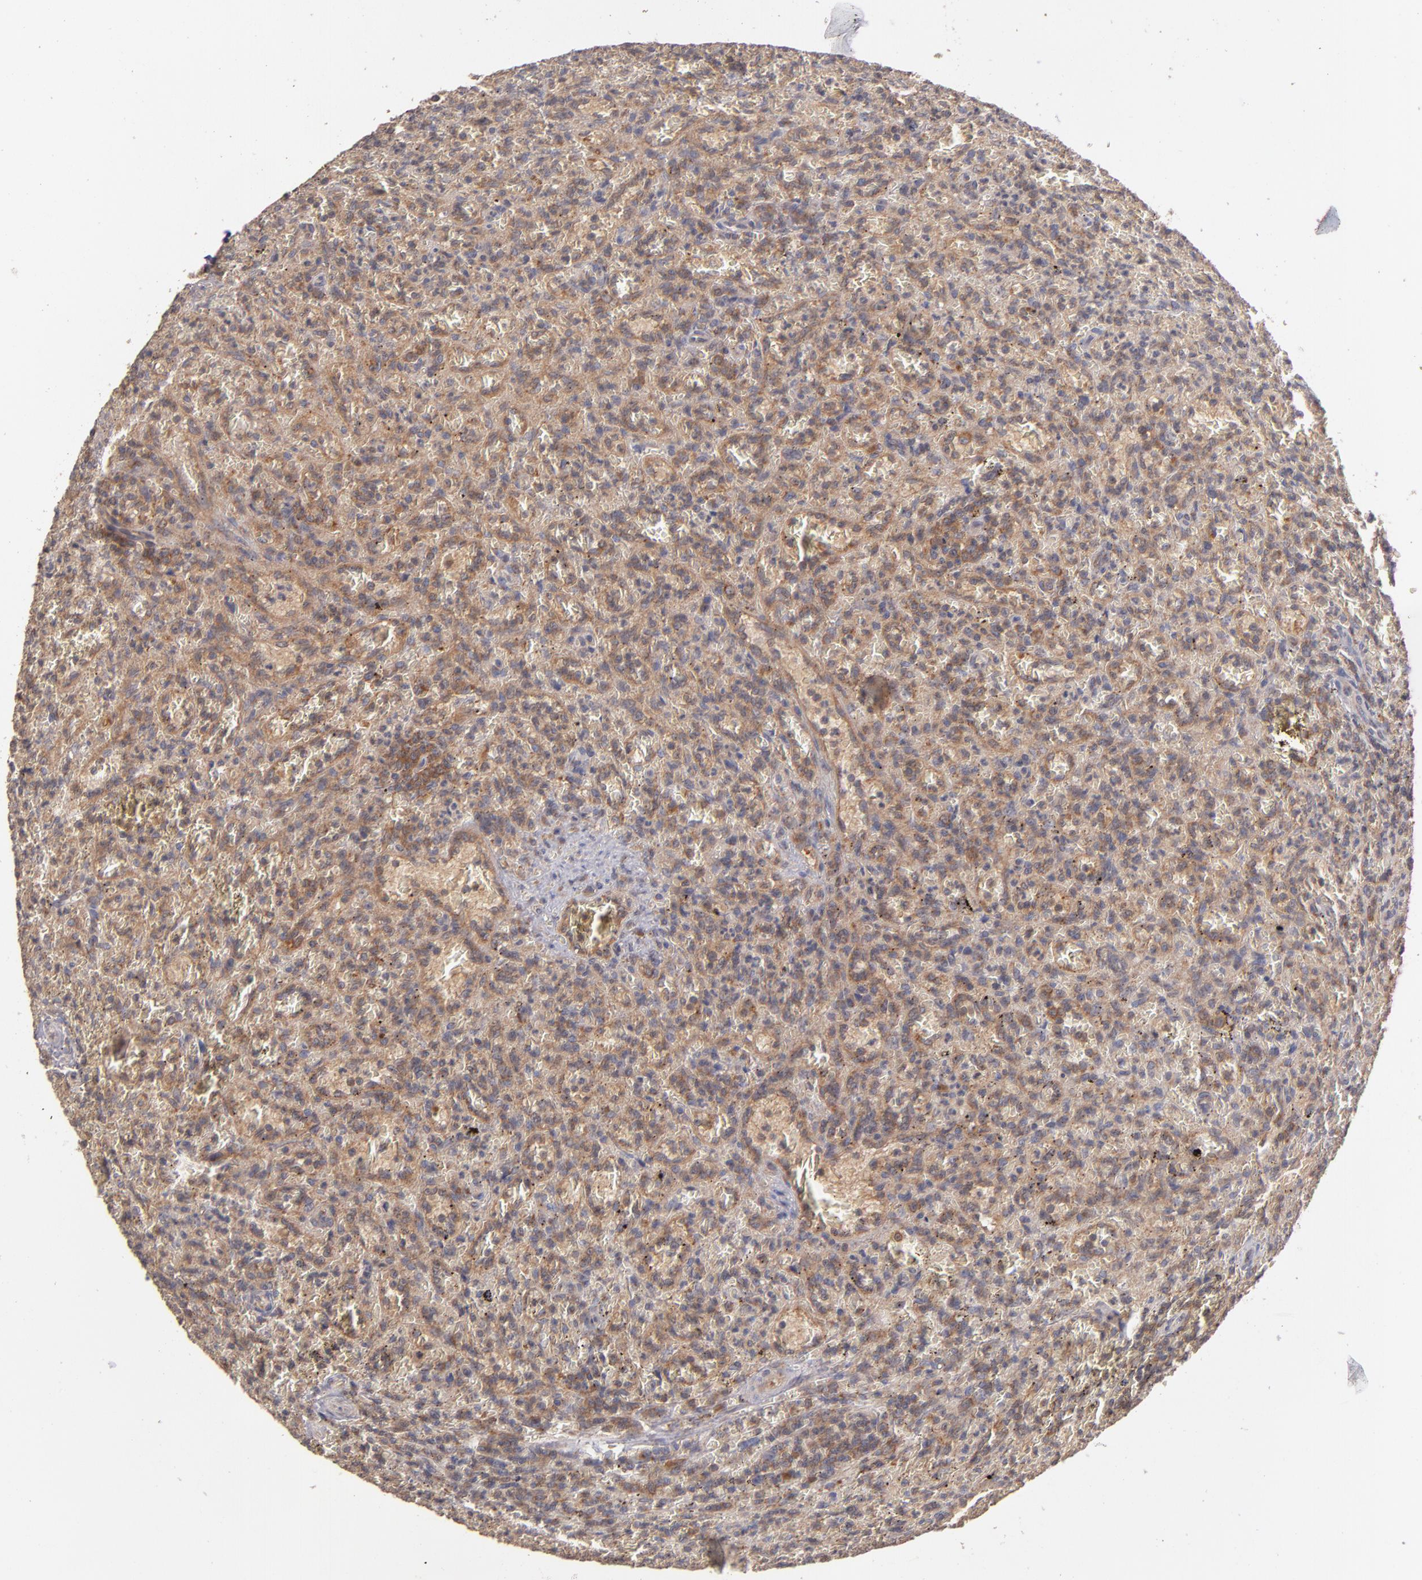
{"staining": {"intensity": "moderate", "quantity": "<25%", "location": "cytoplasmic/membranous"}, "tissue": "lymphoma", "cell_type": "Tumor cells", "image_type": "cancer", "snomed": [{"axis": "morphology", "description": "Malignant lymphoma, non-Hodgkin's type, Low grade"}, {"axis": "topography", "description": "Spleen"}], "caption": "This is an image of IHC staining of low-grade malignant lymphoma, non-Hodgkin's type, which shows moderate positivity in the cytoplasmic/membranous of tumor cells.", "gene": "UPF3B", "patient": {"sex": "female", "age": 64}}